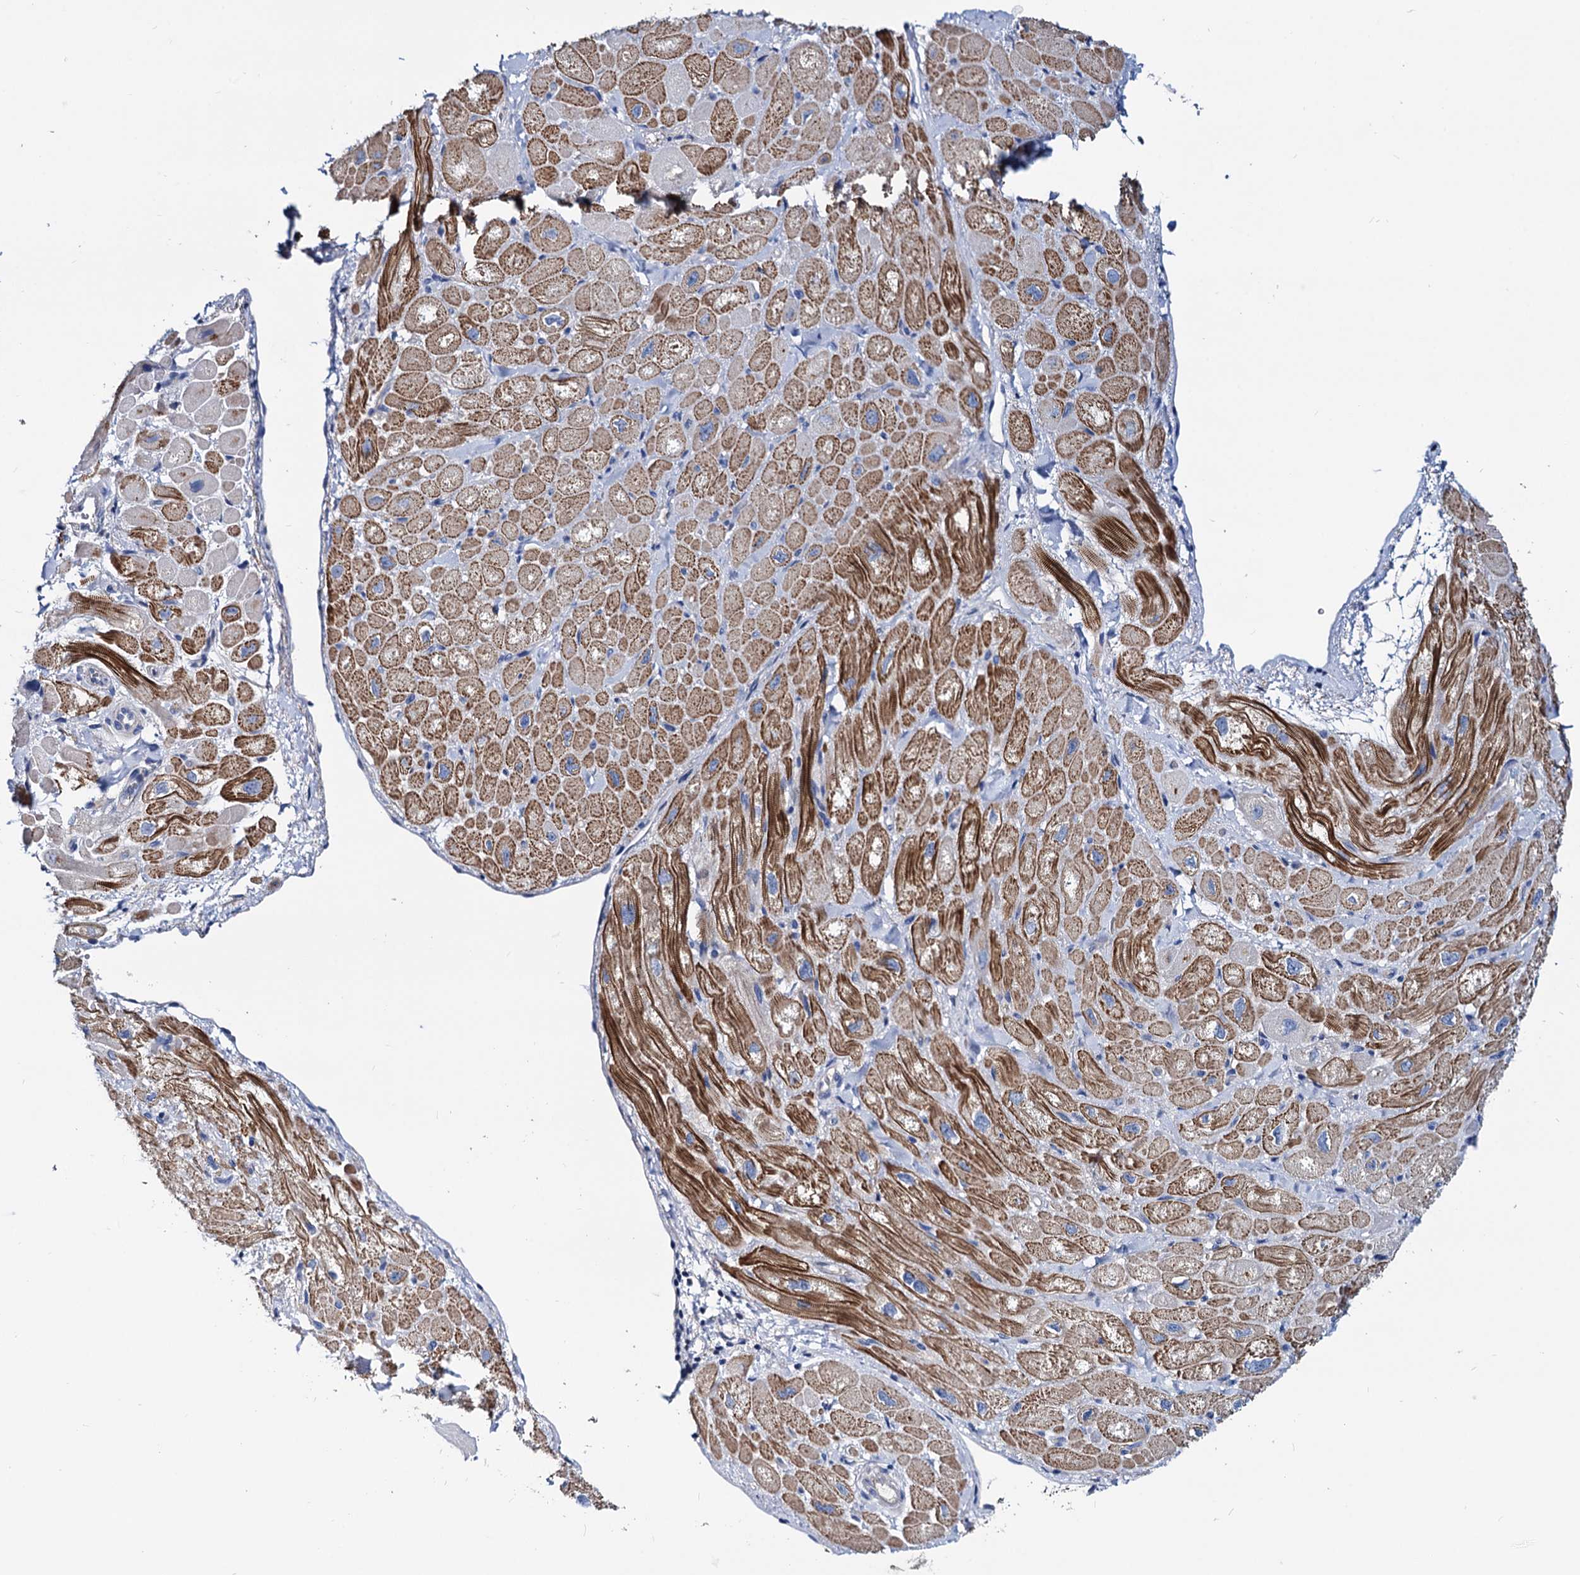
{"staining": {"intensity": "moderate", "quantity": ">75%", "location": "cytoplasmic/membranous"}, "tissue": "heart muscle", "cell_type": "Cardiomyocytes", "image_type": "normal", "snomed": [{"axis": "morphology", "description": "Normal tissue, NOS"}, {"axis": "topography", "description": "Heart"}], "caption": "High-power microscopy captured an immunohistochemistry micrograph of normal heart muscle, revealing moderate cytoplasmic/membranous positivity in about >75% of cardiomyocytes.", "gene": "DYDC2", "patient": {"sex": "male", "age": 65}}